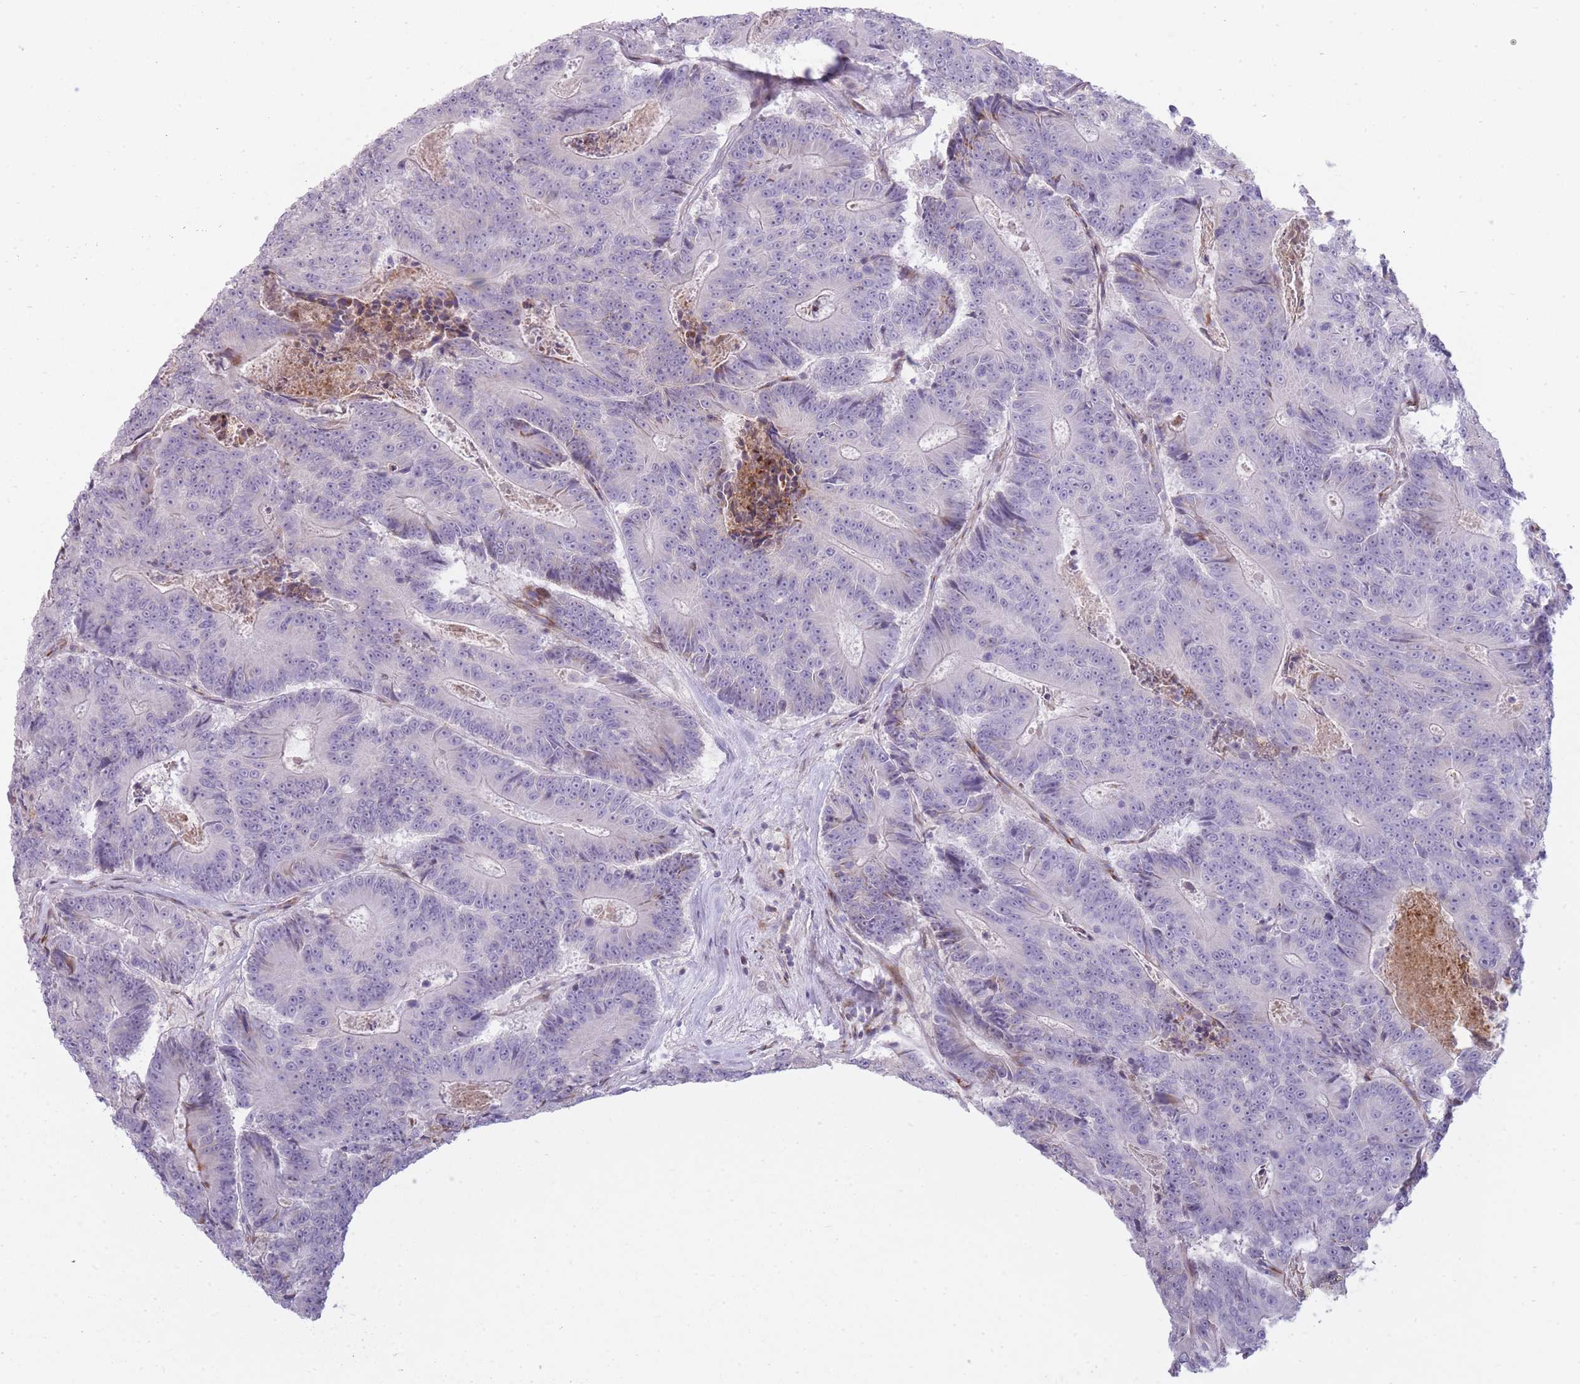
{"staining": {"intensity": "negative", "quantity": "none", "location": "none"}, "tissue": "colorectal cancer", "cell_type": "Tumor cells", "image_type": "cancer", "snomed": [{"axis": "morphology", "description": "Adenocarcinoma, NOS"}, {"axis": "topography", "description": "Colon"}], "caption": "Tumor cells are negative for protein expression in human colorectal cancer (adenocarcinoma).", "gene": "PPP3R2", "patient": {"sex": "male", "age": 83}}